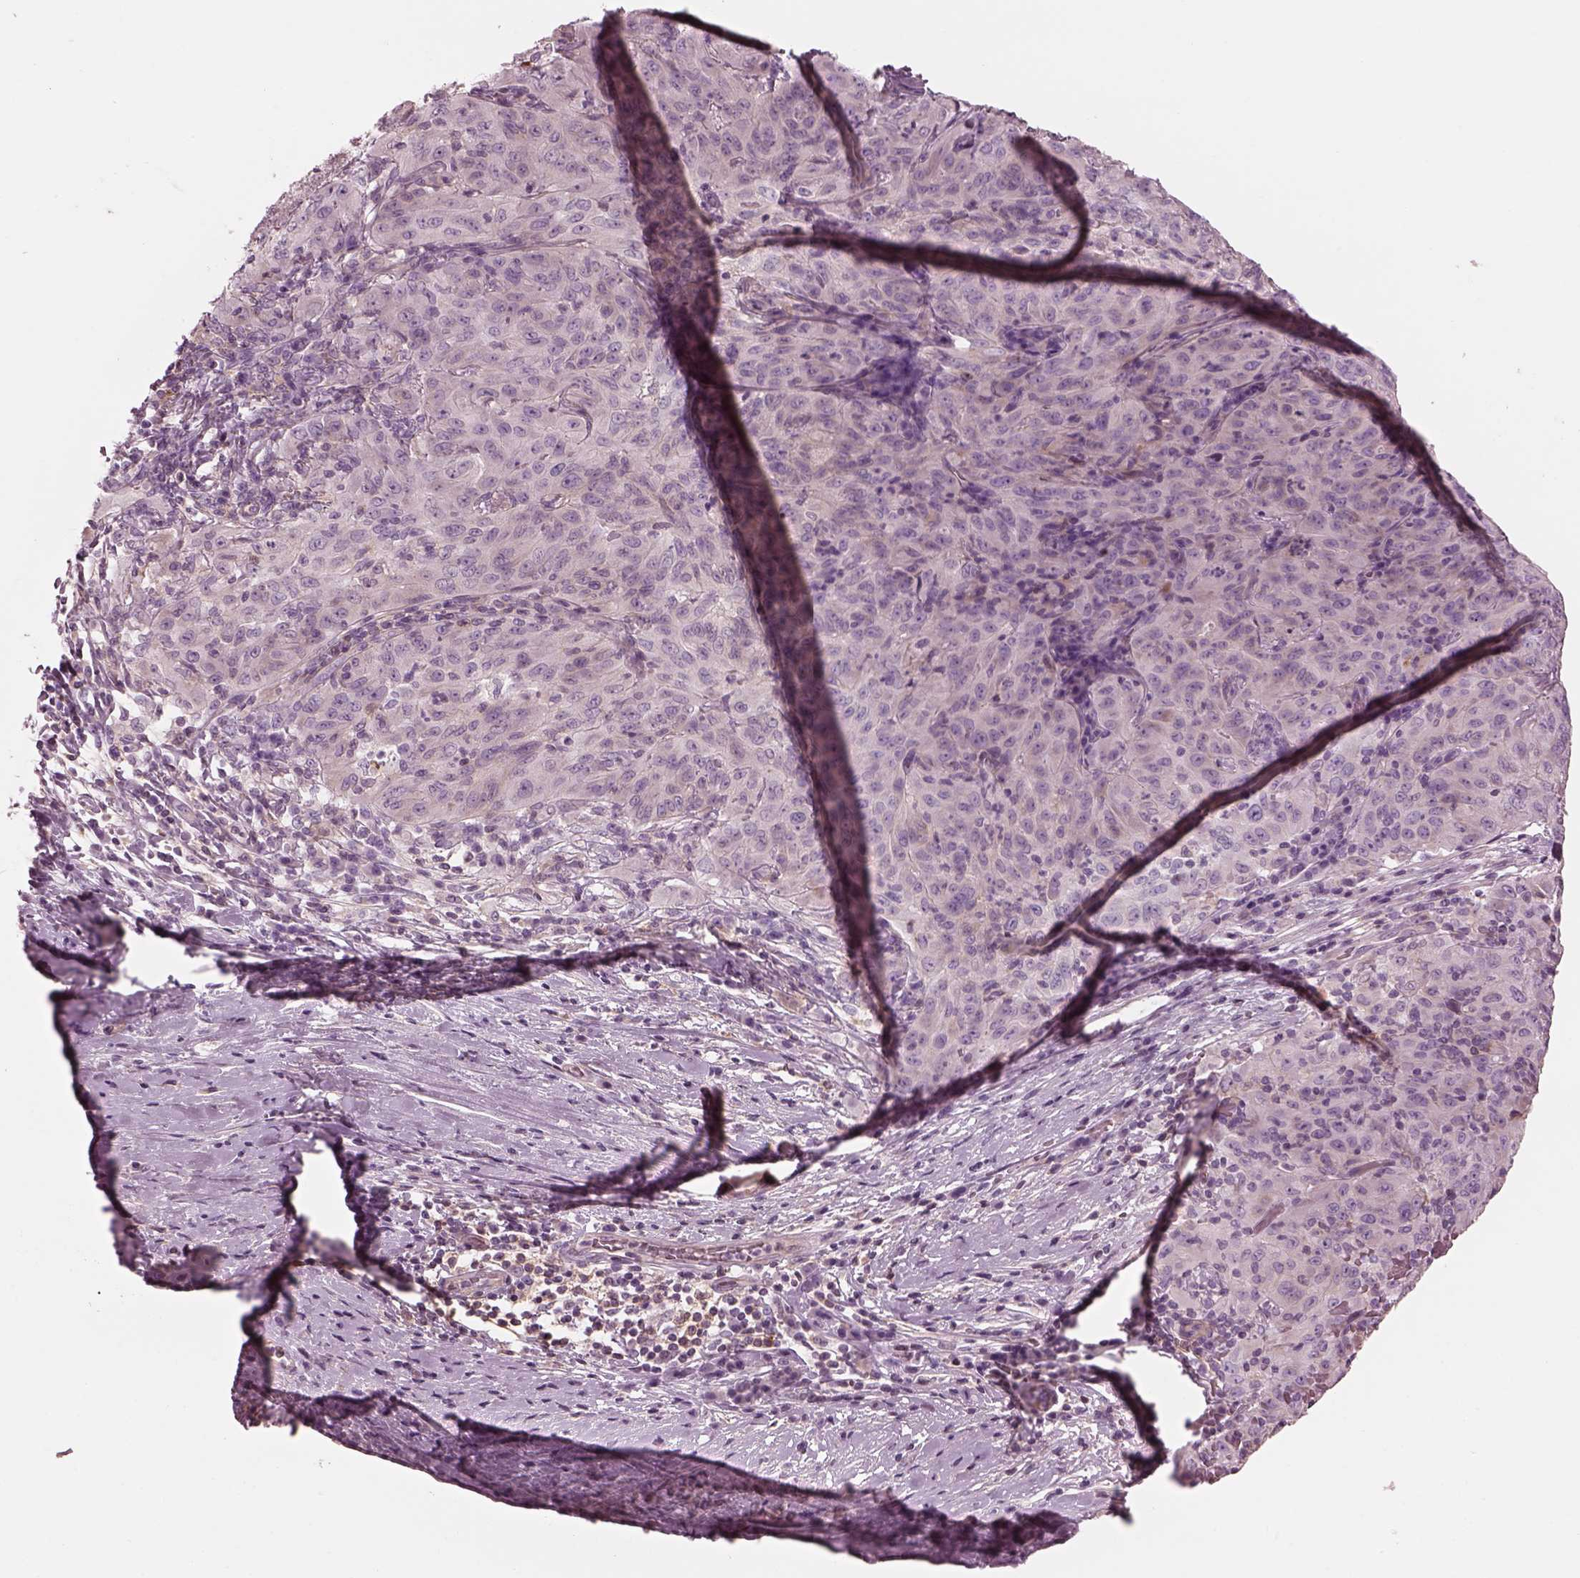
{"staining": {"intensity": "negative", "quantity": "none", "location": "none"}, "tissue": "pancreatic cancer", "cell_type": "Tumor cells", "image_type": "cancer", "snomed": [{"axis": "morphology", "description": "Adenocarcinoma, NOS"}, {"axis": "topography", "description": "Pancreas"}], "caption": "Immunohistochemistry photomicrograph of pancreatic adenocarcinoma stained for a protein (brown), which demonstrates no expression in tumor cells. (Stains: DAB immunohistochemistry (IHC) with hematoxylin counter stain, Microscopy: brightfield microscopy at high magnification).", "gene": "ELAPOR1", "patient": {"sex": "male", "age": 63}}